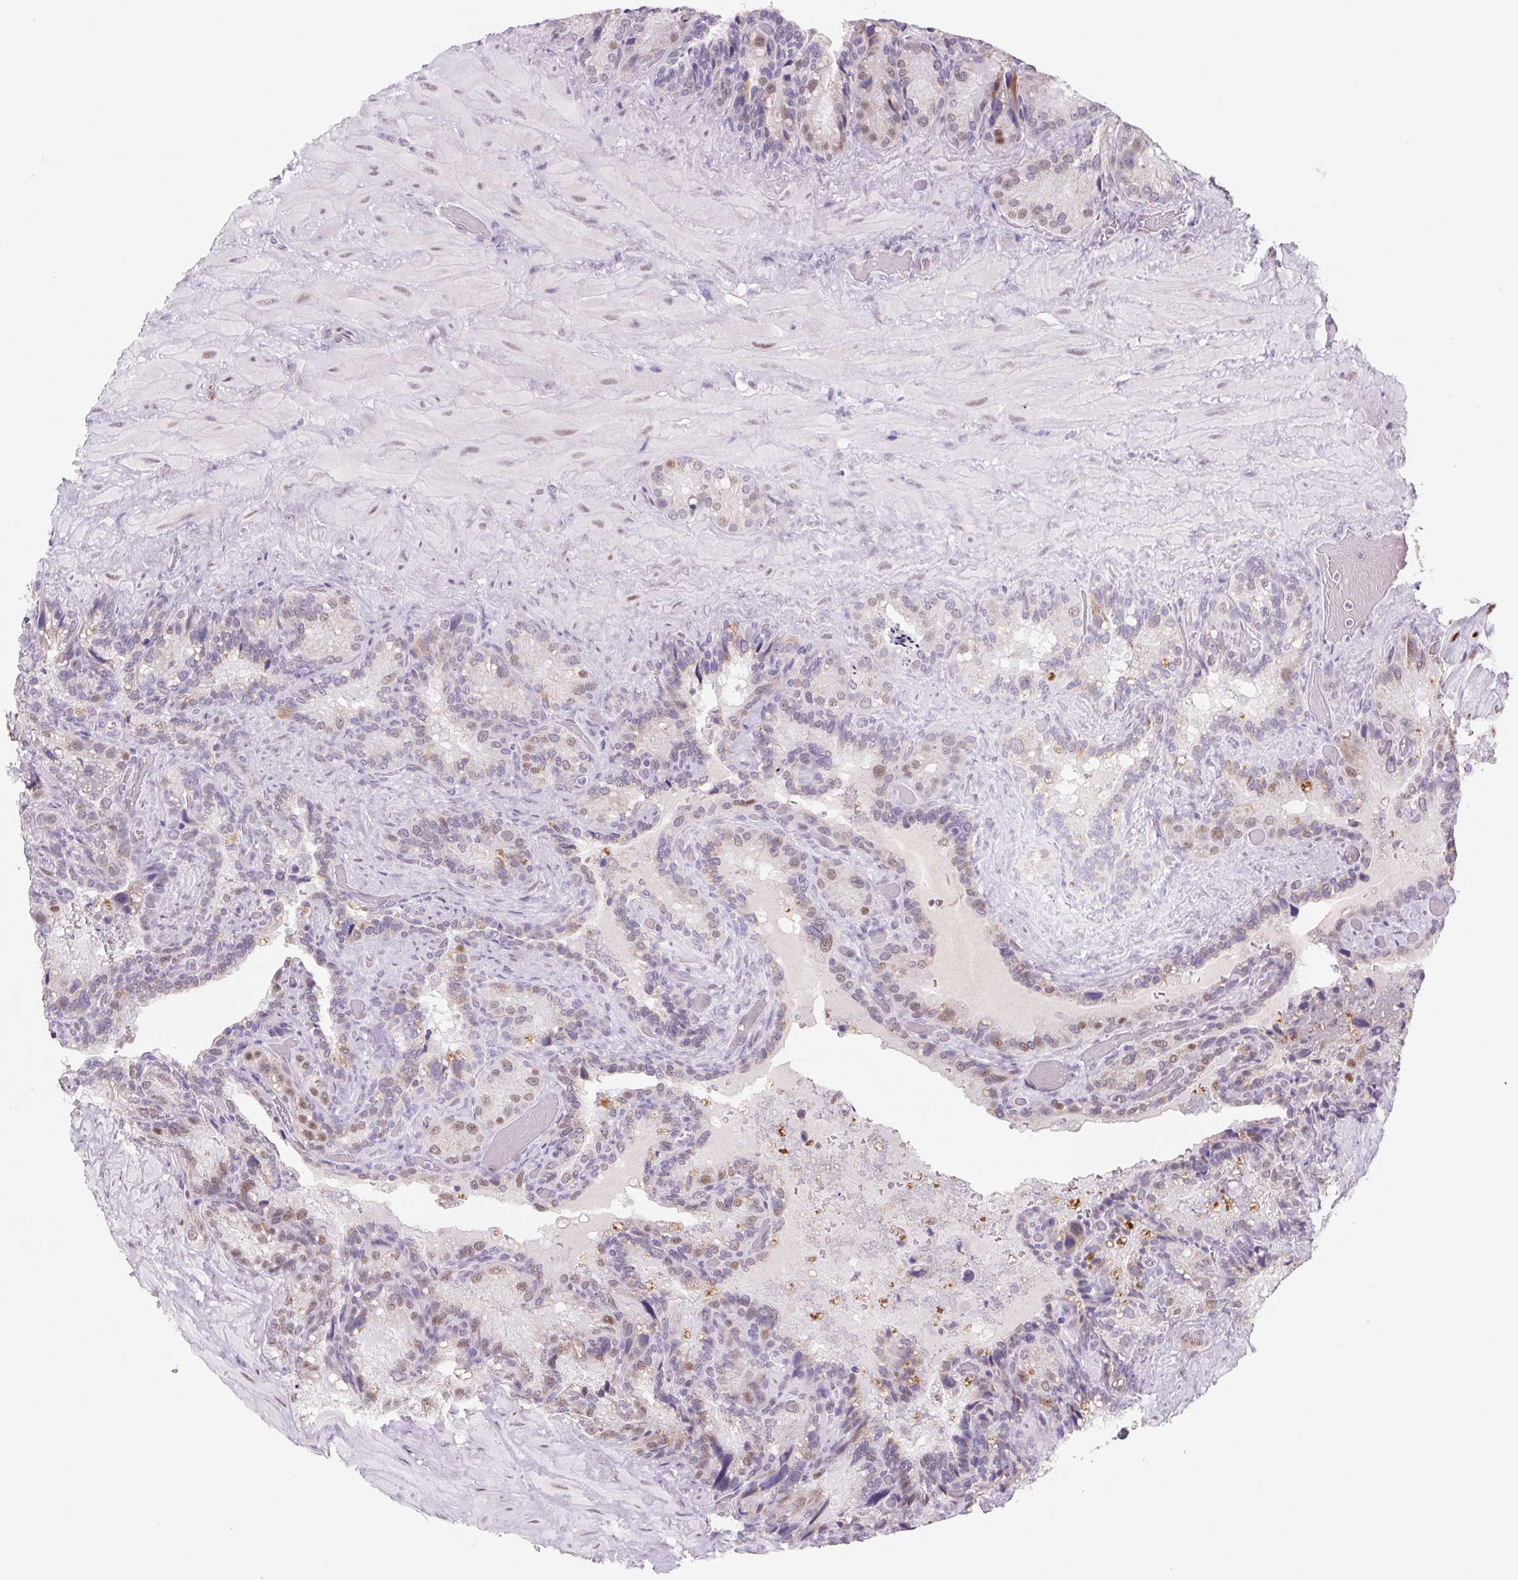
{"staining": {"intensity": "moderate", "quantity": "<25%", "location": "cytoplasmic/membranous,nuclear"}, "tissue": "seminal vesicle", "cell_type": "Glandular cells", "image_type": "normal", "snomed": [{"axis": "morphology", "description": "Normal tissue, NOS"}, {"axis": "topography", "description": "Seminal veicle"}], "caption": "Protein expression analysis of benign seminal vesicle exhibits moderate cytoplasmic/membranous,nuclear expression in about <25% of glandular cells.", "gene": "DPPA5", "patient": {"sex": "male", "age": 60}}